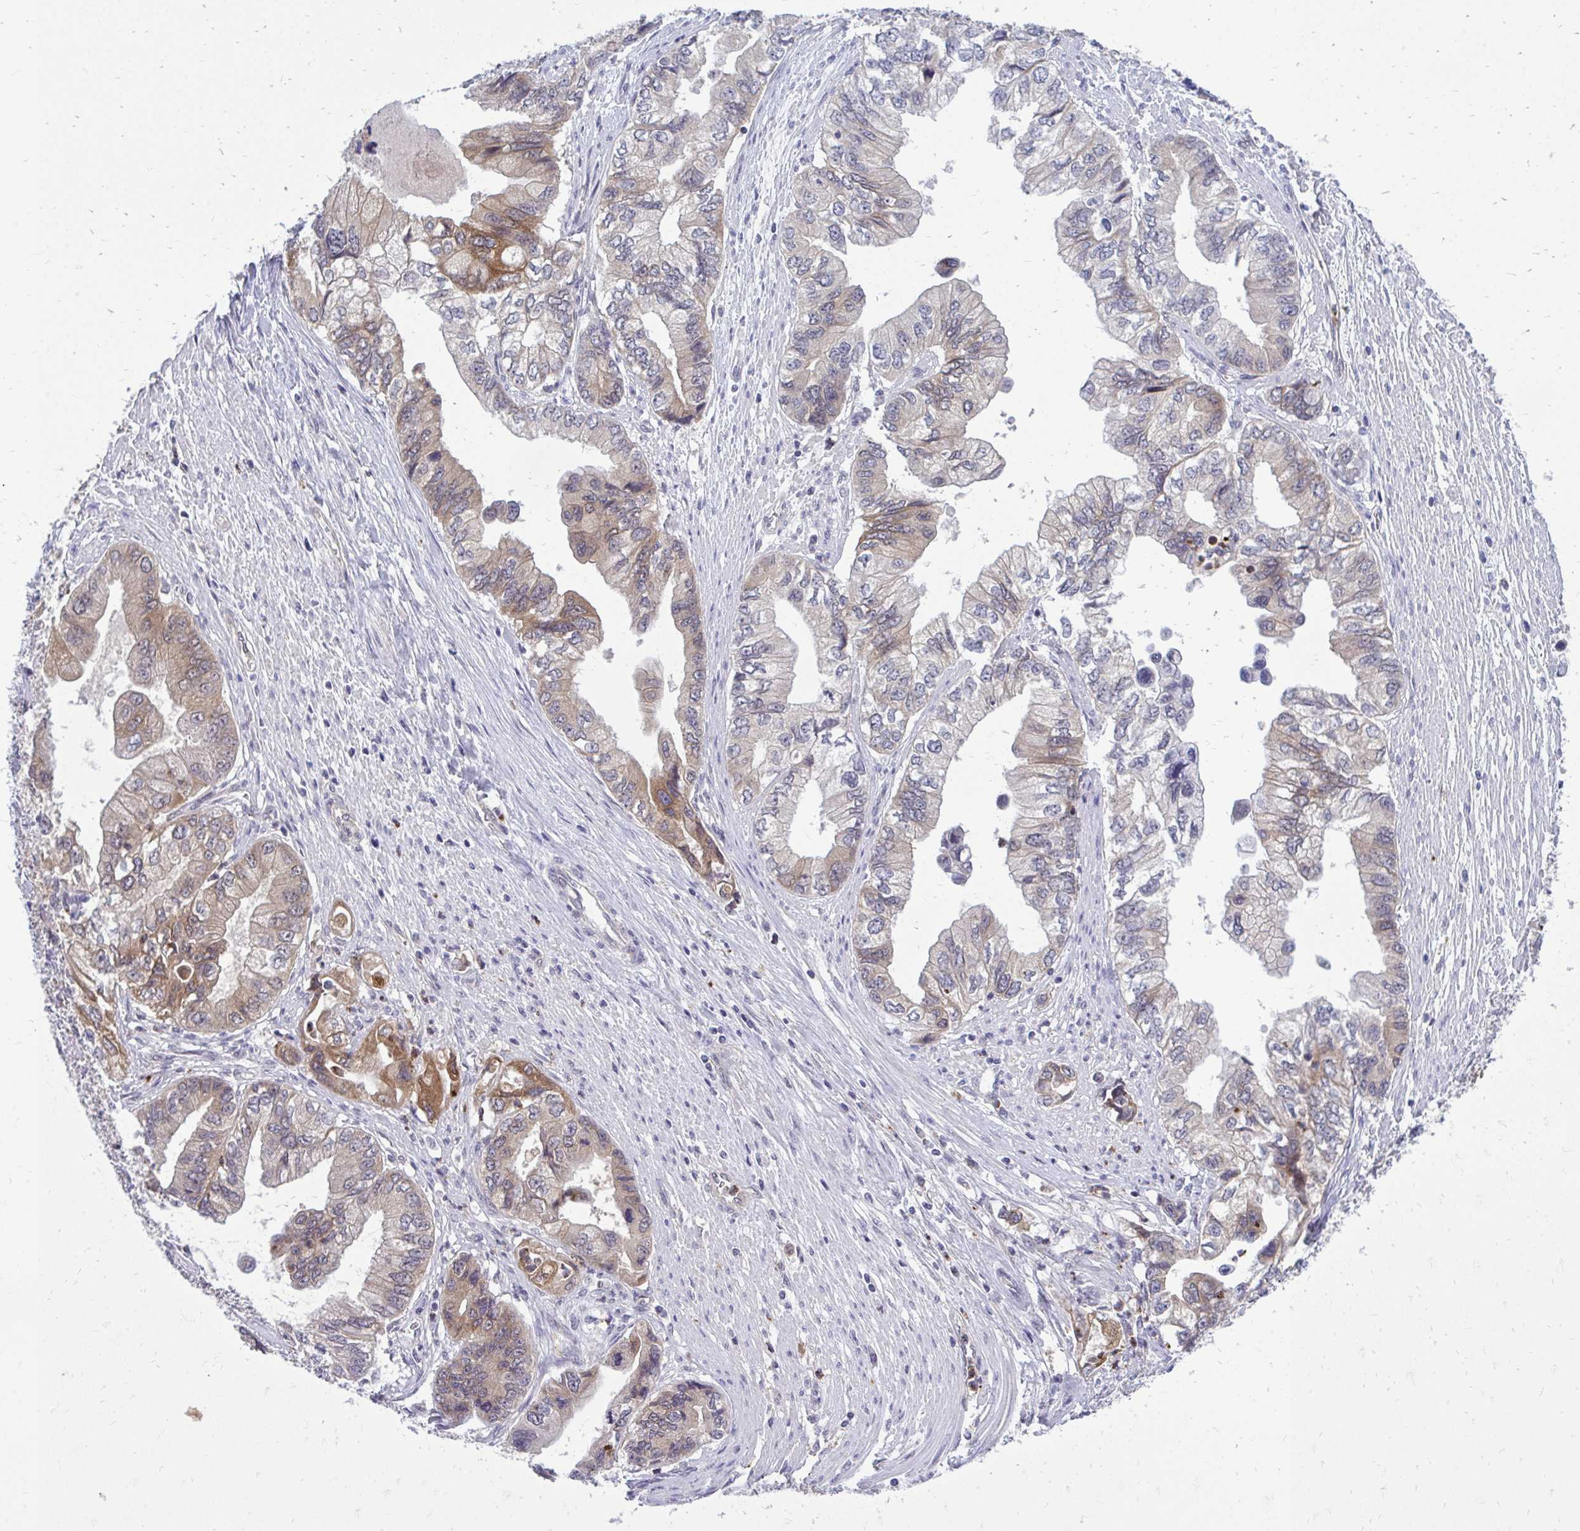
{"staining": {"intensity": "weak", "quantity": "25%-75%", "location": "cytoplasmic/membranous"}, "tissue": "stomach cancer", "cell_type": "Tumor cells", "image_type": "cancer", "snomed": [{"axis": "morphology", "description": "Adenocarcinoma, NOS"}, {"axis": "topography", "description": "Pancreas"}, {"axis": "topography", "description": "Stomach, upper"}], "caption": "High-magnification brightfield microscopy of stomach cancer stained with DAB (brown) and counterstained with hematoxylin (blue). tumor cells exhibit weak cytoplasmic/membranous positivity is seen in about25%-75% of cells.", "gene": "ACSL5", "patient": {"sex": "male", "age": 77}}